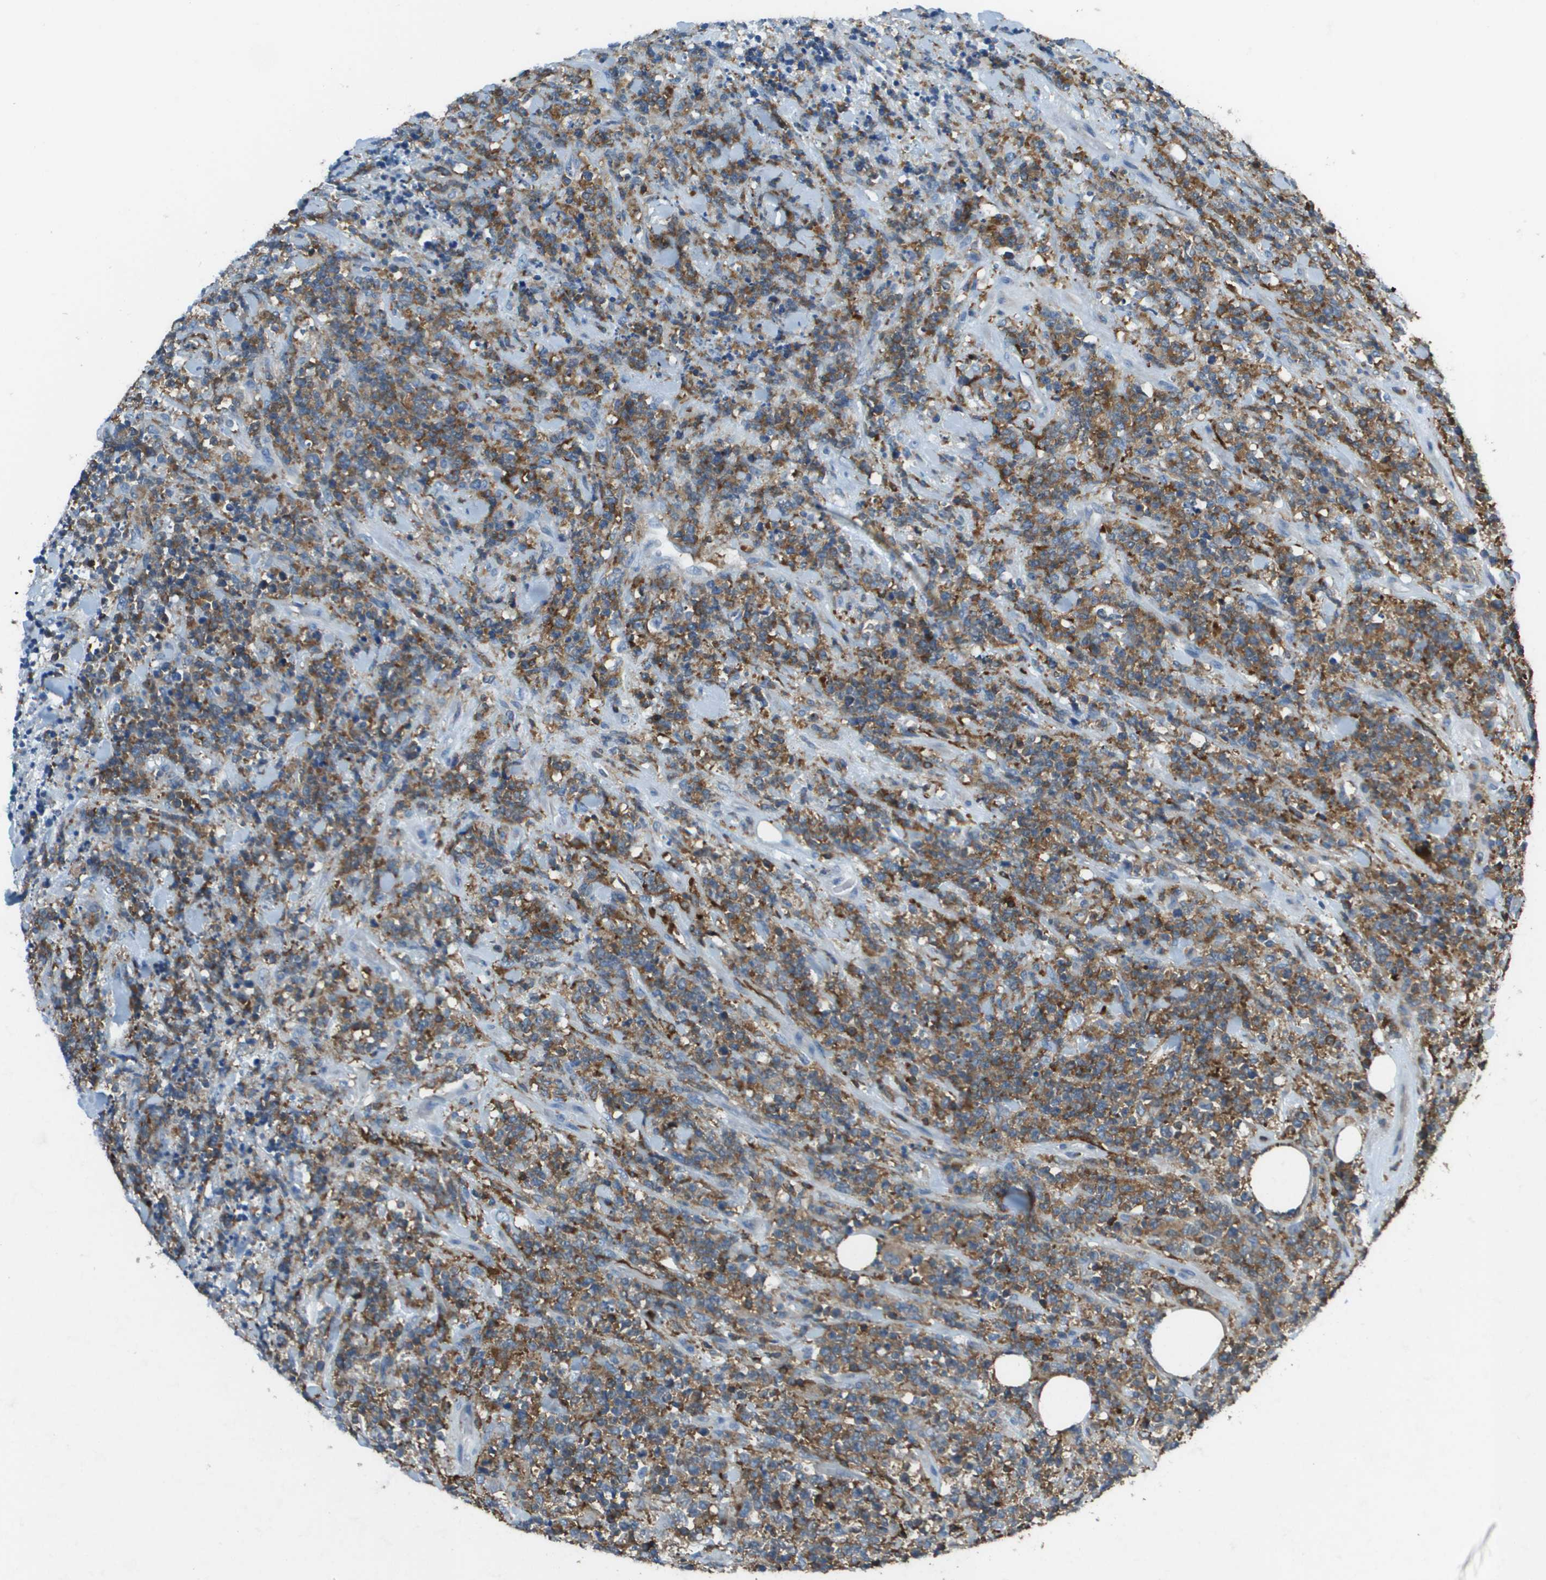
{"staining": {"intensity": "moderate", "quantity": ">75%", "location": "cytoplasmic/membranous"}, "tissue": "lymphoma", "cell_type": "Tumor cells", "image_type": "cancer", "snomed": [{"axis": "morphology", "description": "Malignant lymphoma, non-Hodgkin's type, High grade"}, {"axis": "topography", "description": "Soft tissue"}], "caption": "Moderate cytoplasmic/membranous positivity for a protein is present in about >75% of tumor cells of malignant lymphoma, non-Hodgkin's type (high-grade) using immunohistochemistry.", "gene": "APBB1IP", "patient": {"sex": "male", "age": 18}}